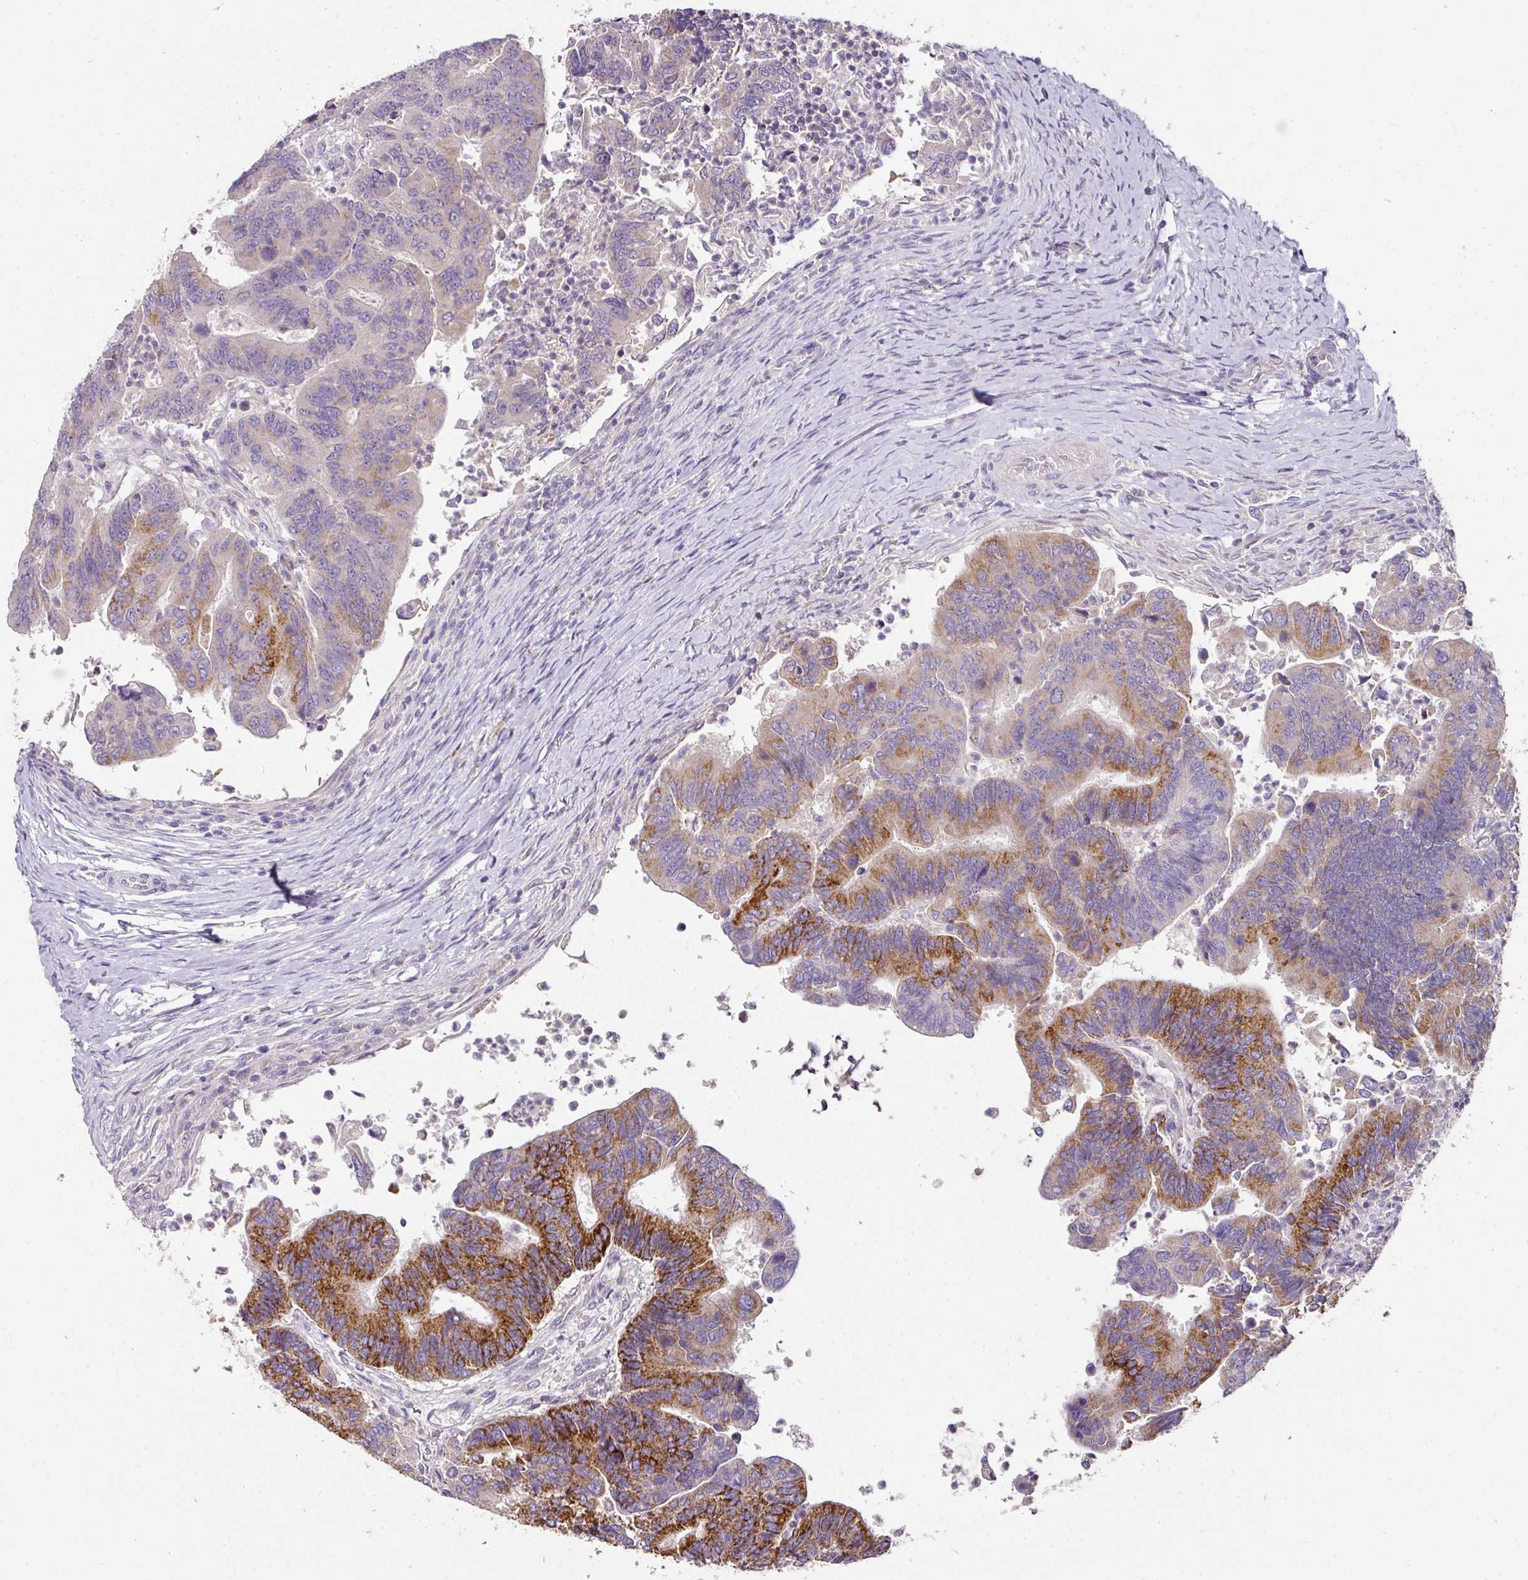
{"staining": {"intensity": "strong", "quantity": "<25%", "location": "cytoplasmic/membranous"}, "tissue": "colorectal cancer", "cell_type": "Tumor cells", "image_type": "cancer", "snomed": [{"axis": "morphology", "description": "Adenocarcinoma, NOS"}, {"axis": "topography", "description": "Colon"}], "caption": "Tumor cells demonstrate strong cytoplasmic/membranous staining in about <25% of cells in colorectal cancer. The protein is shown in brown color, while the nuclei are stained blue.", "gene": "SKIC2", "patient": {"sex": "female", "age": 67}}